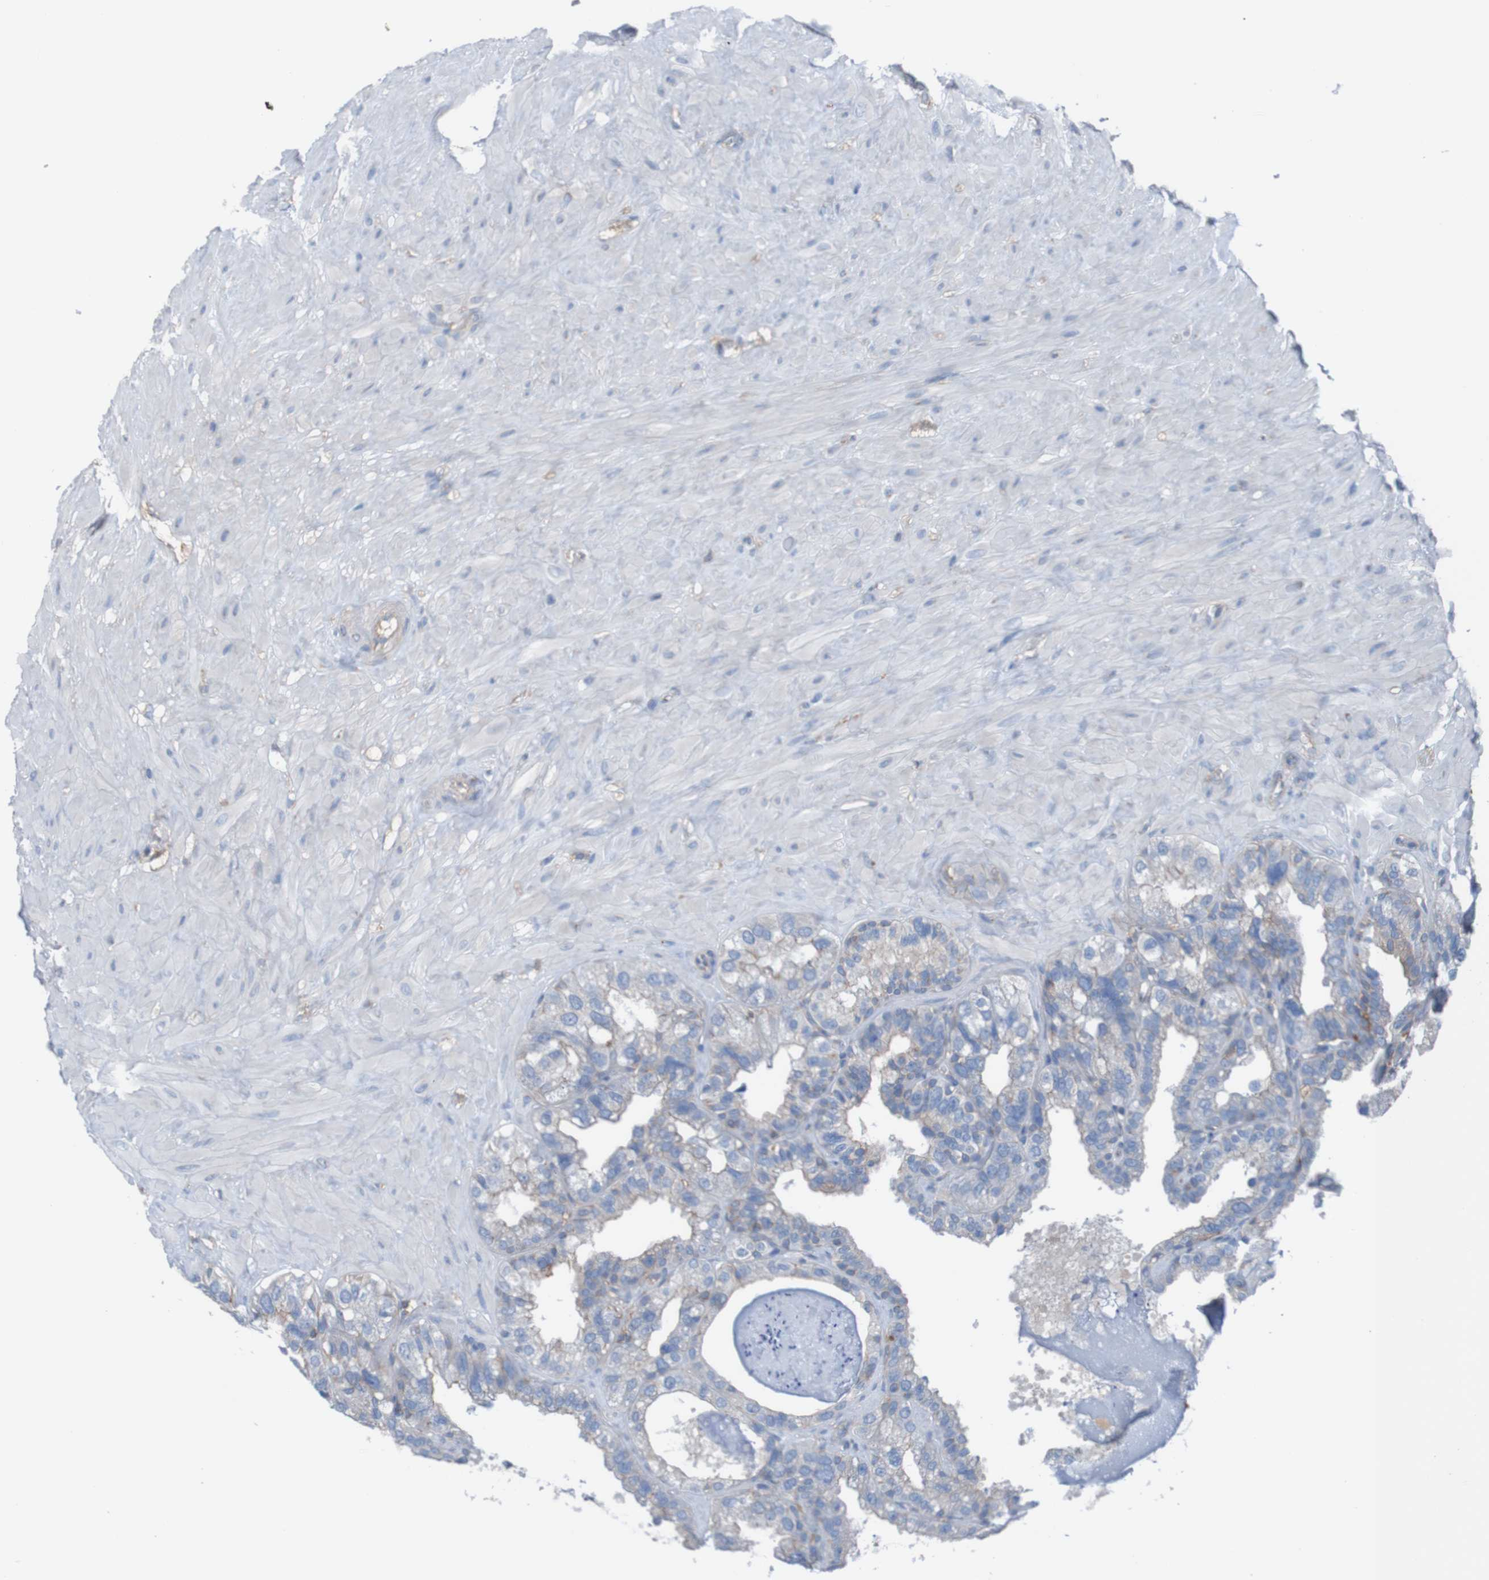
{"staining": {"intensity": "moderate", "quantity": "25%-75%", "location": "cytoplasmic/membranous"}, "tissue": "seminal vesicle", "cell_type": "Glandular cells", "image_type": "normal", "snomed": [{"axis": "morphology", "description": "Normal tissue, NOS"}, {"axis": "topography", "description": "Seminal veicle"}], "caption": "Immunohistochemical staining of benign seminal vesicle demonstrates 25%-75% levels of moderate cytoplasmic/membranous protein staining in about 25%-75% of glandular cells.", "gene": "MINAR1", "patient": {"sex": "male", "age": 68}}